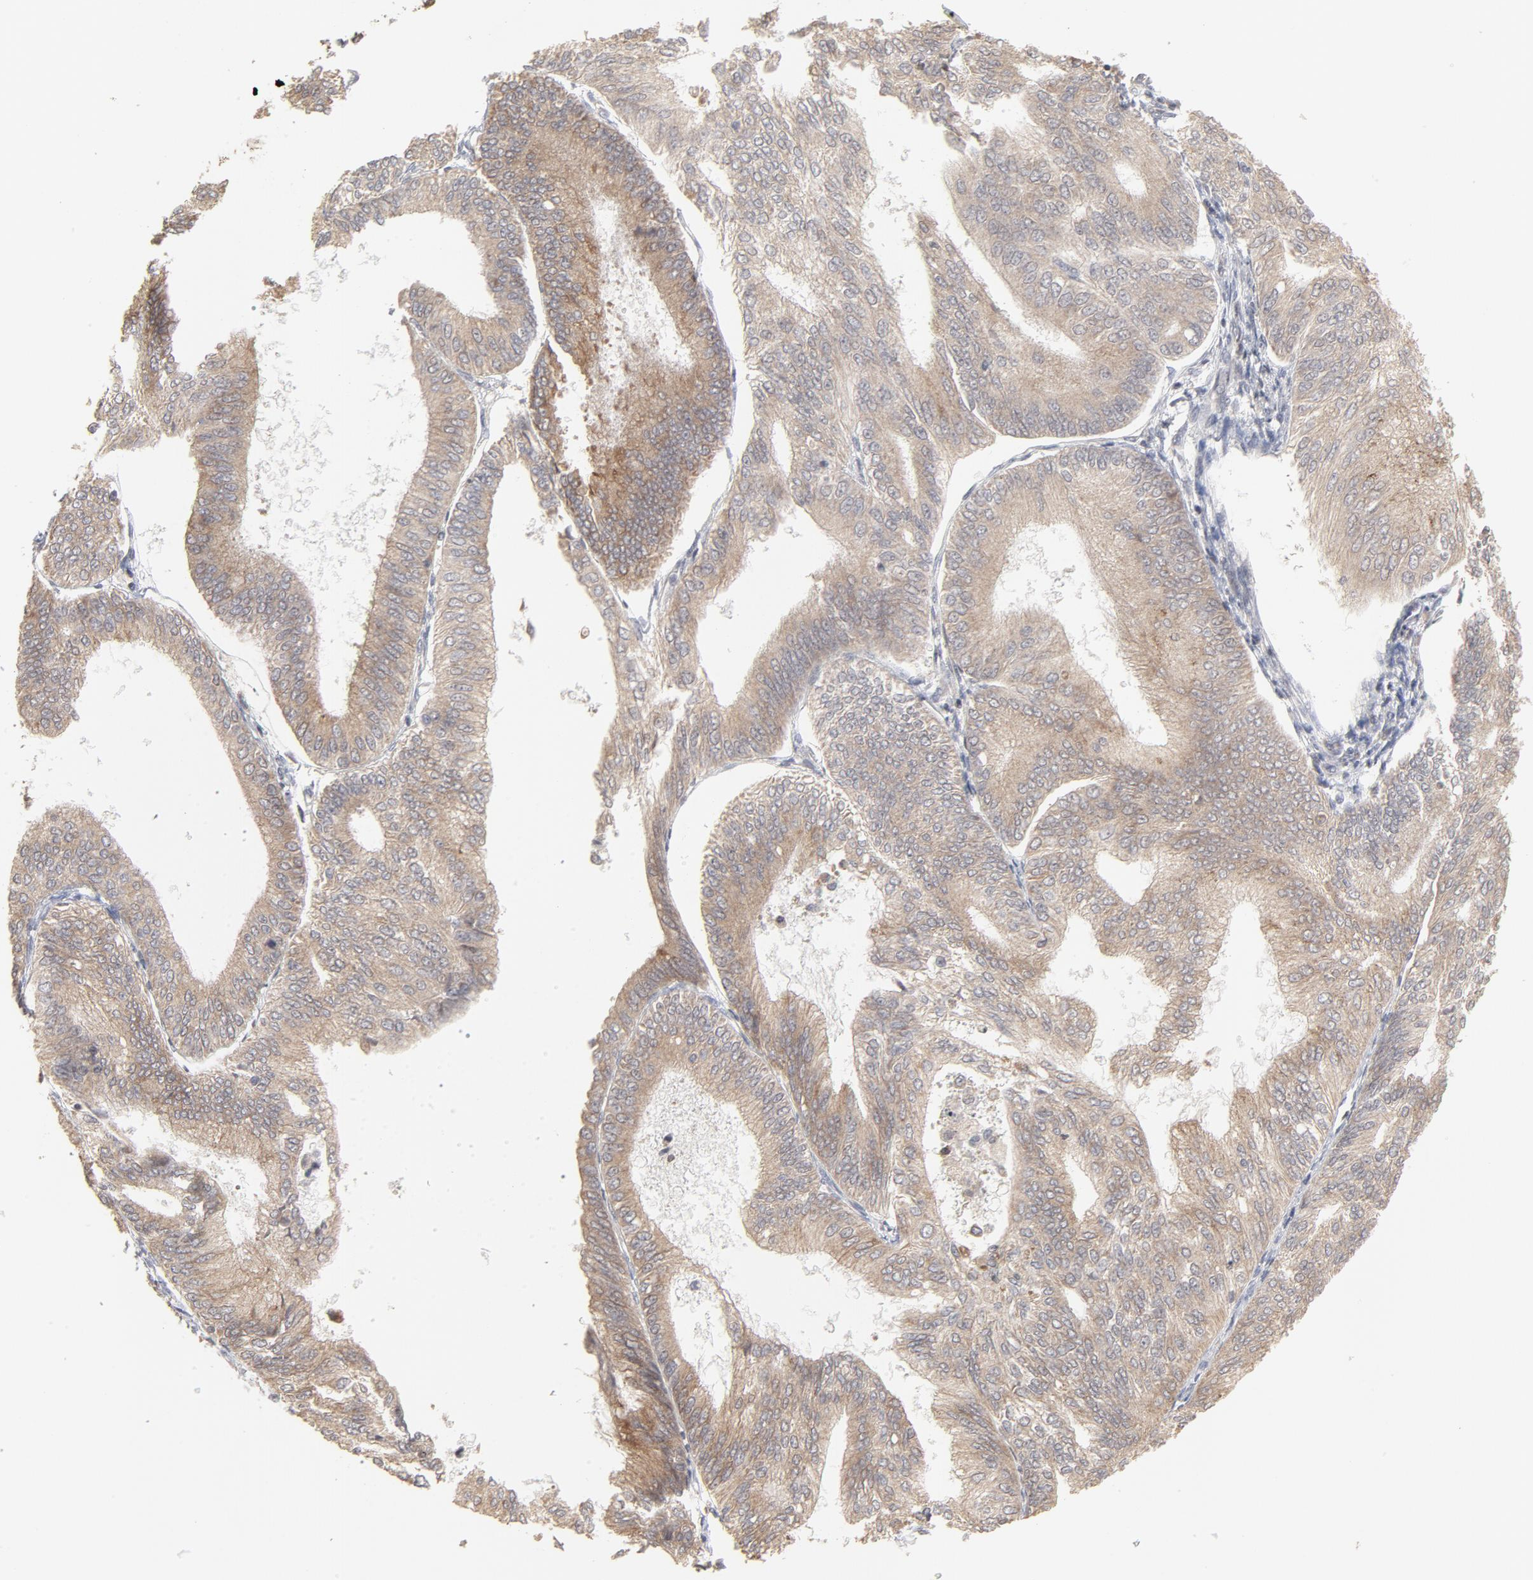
{"staining": {"intensity": "weak", "quantity": ">75%", "location": "cytoplasmic/membranous"}, "tissue": "endometrial cancer", "cell_type": "Tumor cells", "image_type": "cancer", "snomed": [{"axis": "morphology", "description": "Adenocarcinoma, NOS"}, {"axis": "topography", "description": "Endometrium"}], "caption": "Human endometrial cancer (adenocarcinoma) stained with a protein marker demonstrates weak staining in tumor cells.", "gene": "ARIH1", "patient": {"sex": "female", "age": 55}}